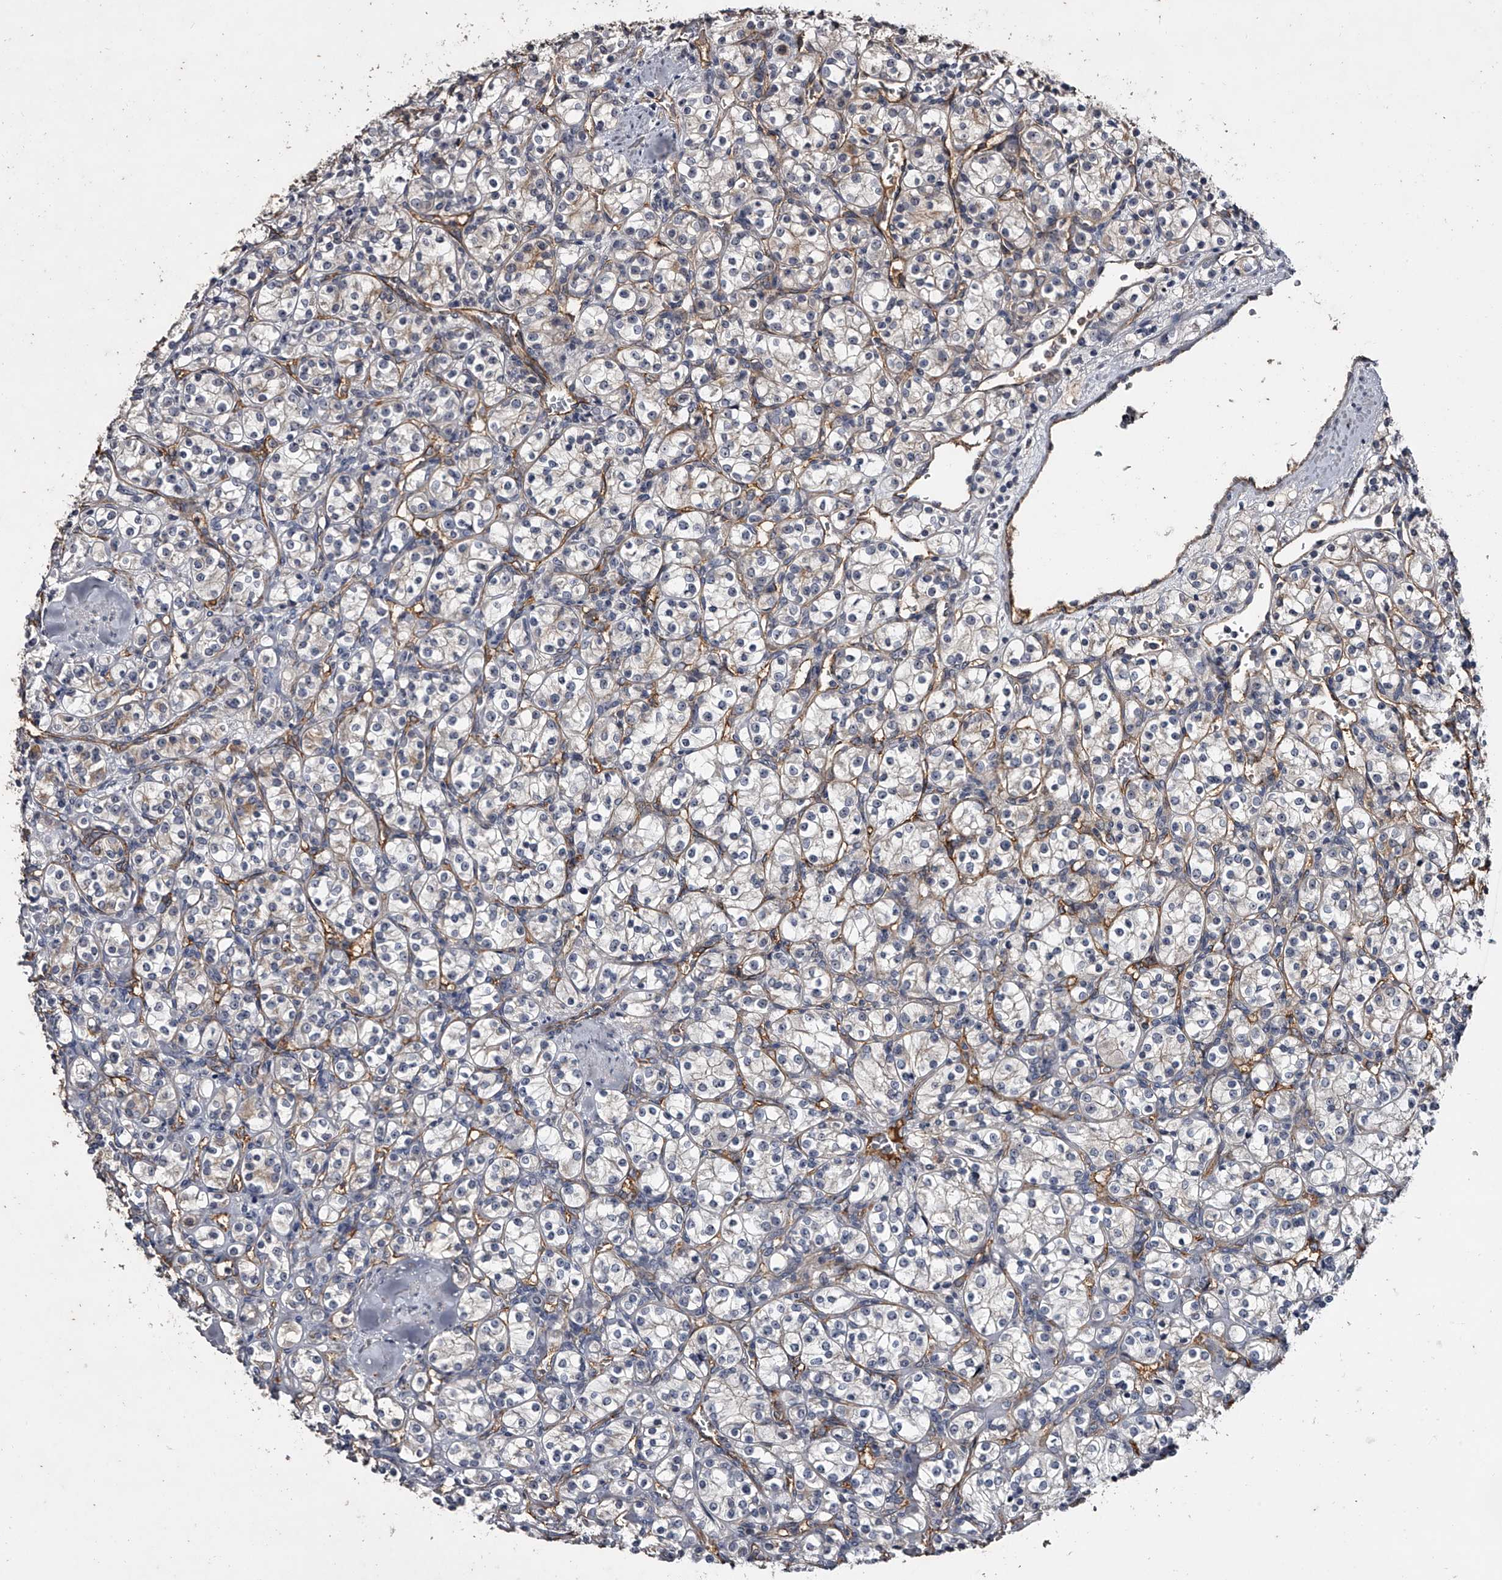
{"staining": {"intensity": "weak", "quantity": "<25%", "location": "cytoplasmic/membranous"}, "tissue": "renal cancer", "cell_type": "Tumor cells", "image_type": "cancer", "snomed": [{"axis": "morphology", "description": "Adenocarcinoma, NOS"}, {"axis": "topography", "description": "Kidney"}], "caption": "High magnification brightfield microscopy of adenocarcinoma (renal) stained with DAB (3,3'-diaminobenzidine) (brown) and counterstained with hematoxylin (blue): tumor cells show no significant positivity.", "gene": "MDN1", "patient": {"sex": "male", "age": 77}}